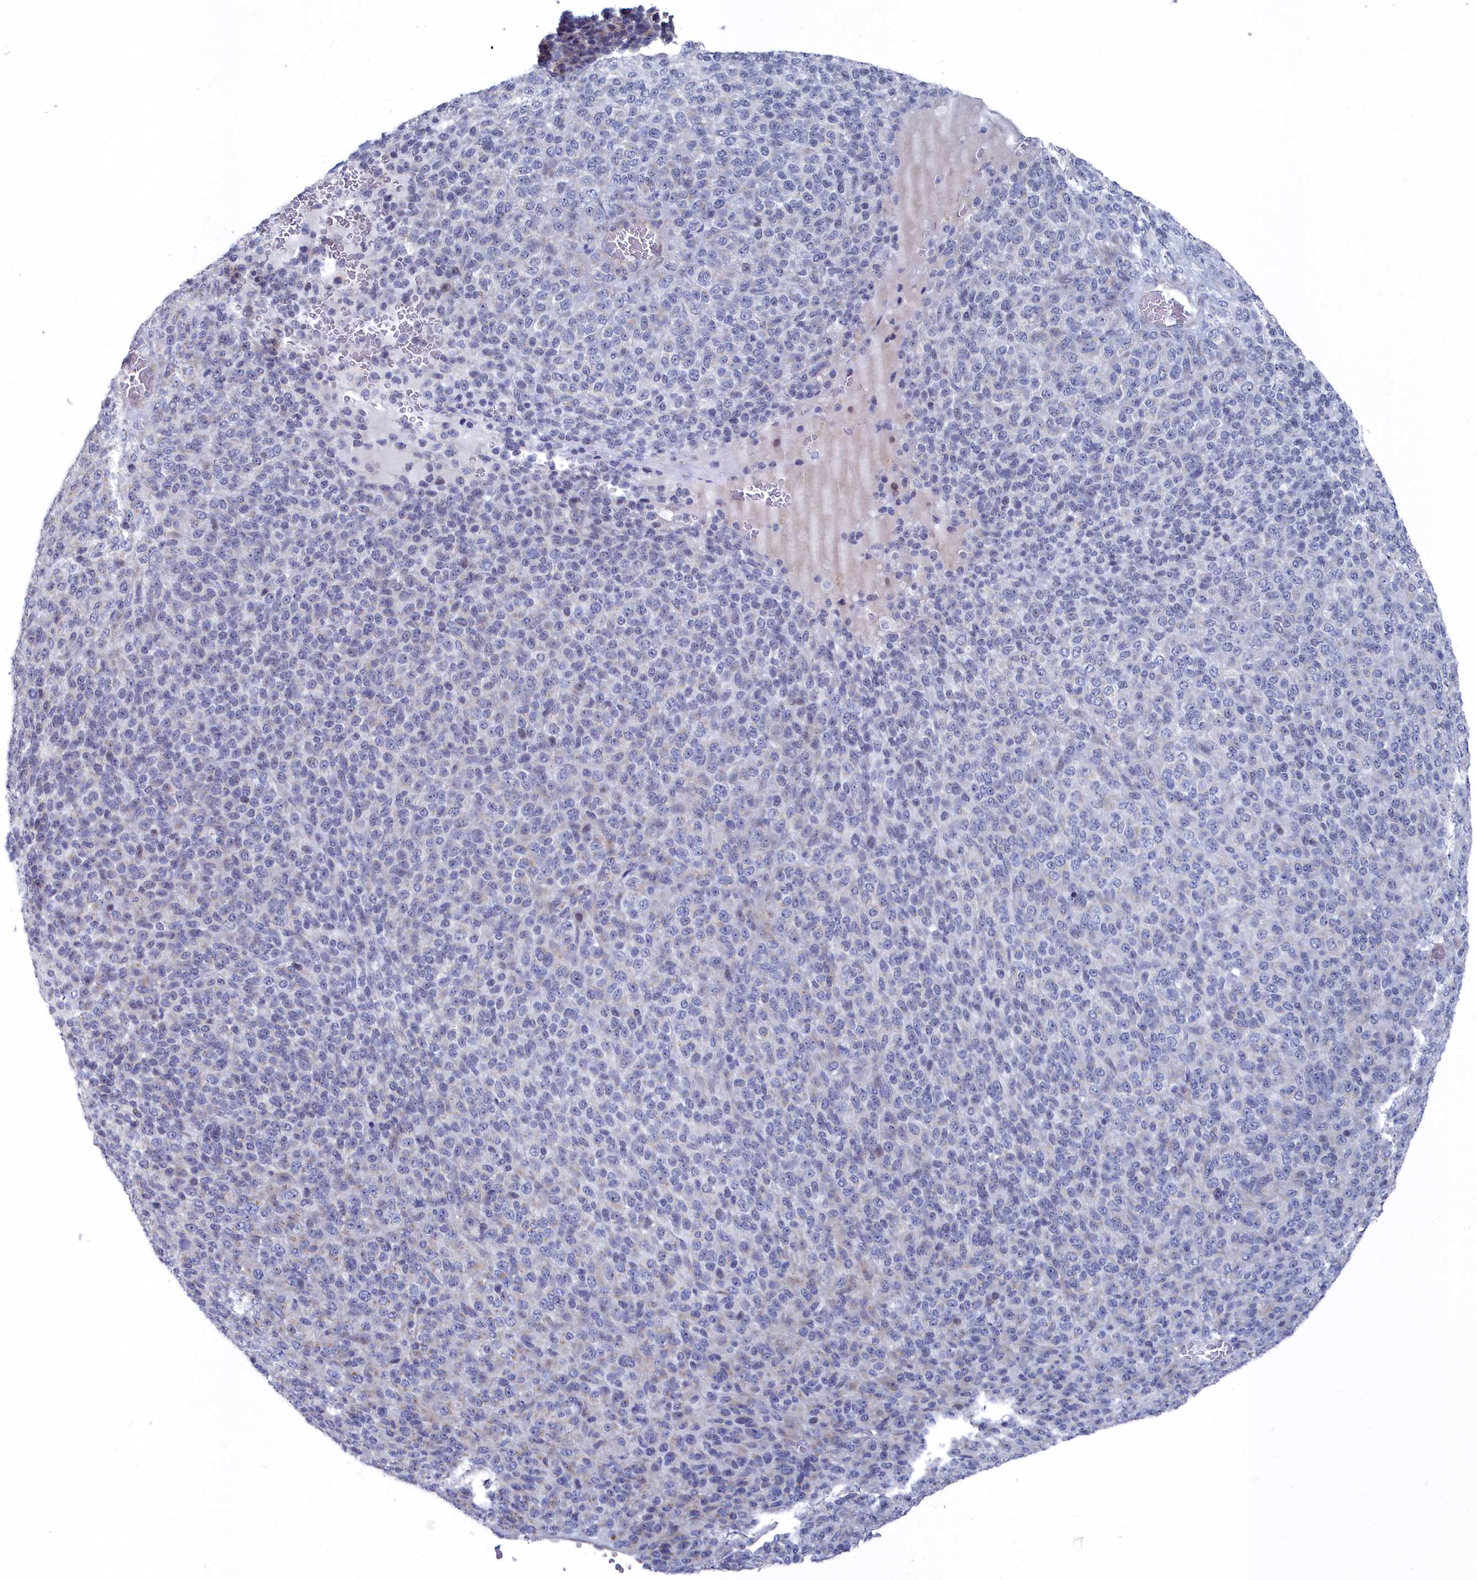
{"staining": {"intensity": "negative", "quantity": "none", "location": "none"}, "tissue": "melanoma", "cell_type": "Tumor cells", "image_type": "cancer", "snomed": [{"axis": "morphology", "description": "Malignant melanoma, Metastatic site"}, {"axis": "topography", "description": "Brain"}], "caption": "The immunohistochemistry (IHC) micrograph has no significant expression in tumor cells of malignant melanoma (metastatic site) tissue.", "gene": "SHISAL2A", "patient": {"sex": "female", "age": 56}}